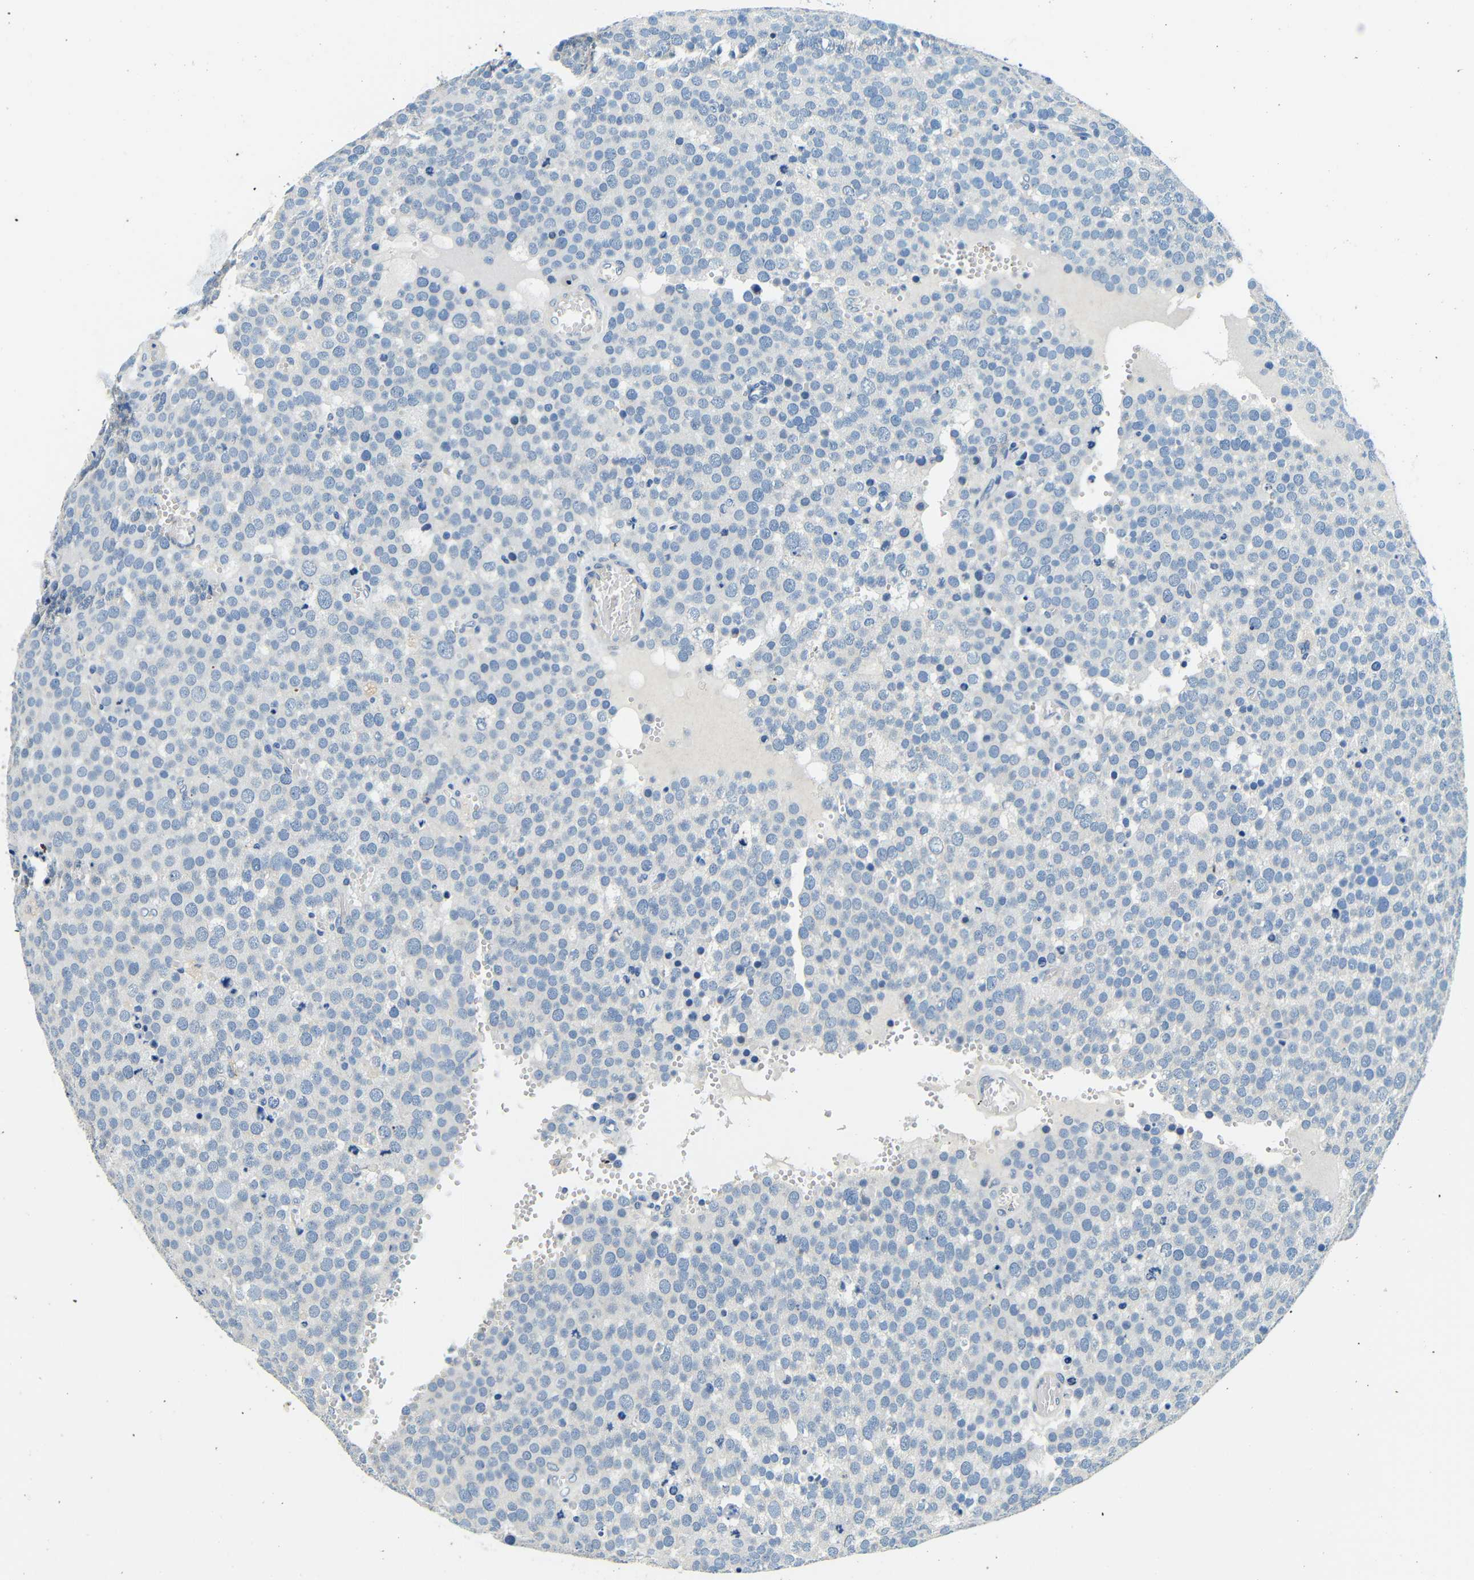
{"staining": {"intensity": "negative", "quantity": "none", "location": "none"}, "tissue": "testis cancer", "cell_type": "Tumor cells", "image_type": "cancer", "snomed": [{"axis": "morphology", "description": "Normal tissue, NOS"}, {"axis": "morphology", "description": "Seminoma, NOS"}, {"axis": "topography", "description": "Testis"}], "caption": "Immunohistochemistry photomicrograph of neoplastic tissue: testis seminoma stained with DAB shows no significant protein positivity in tumor cells.", "gene": "FMO5", "patient": {"sex": "male", "age": 71}}